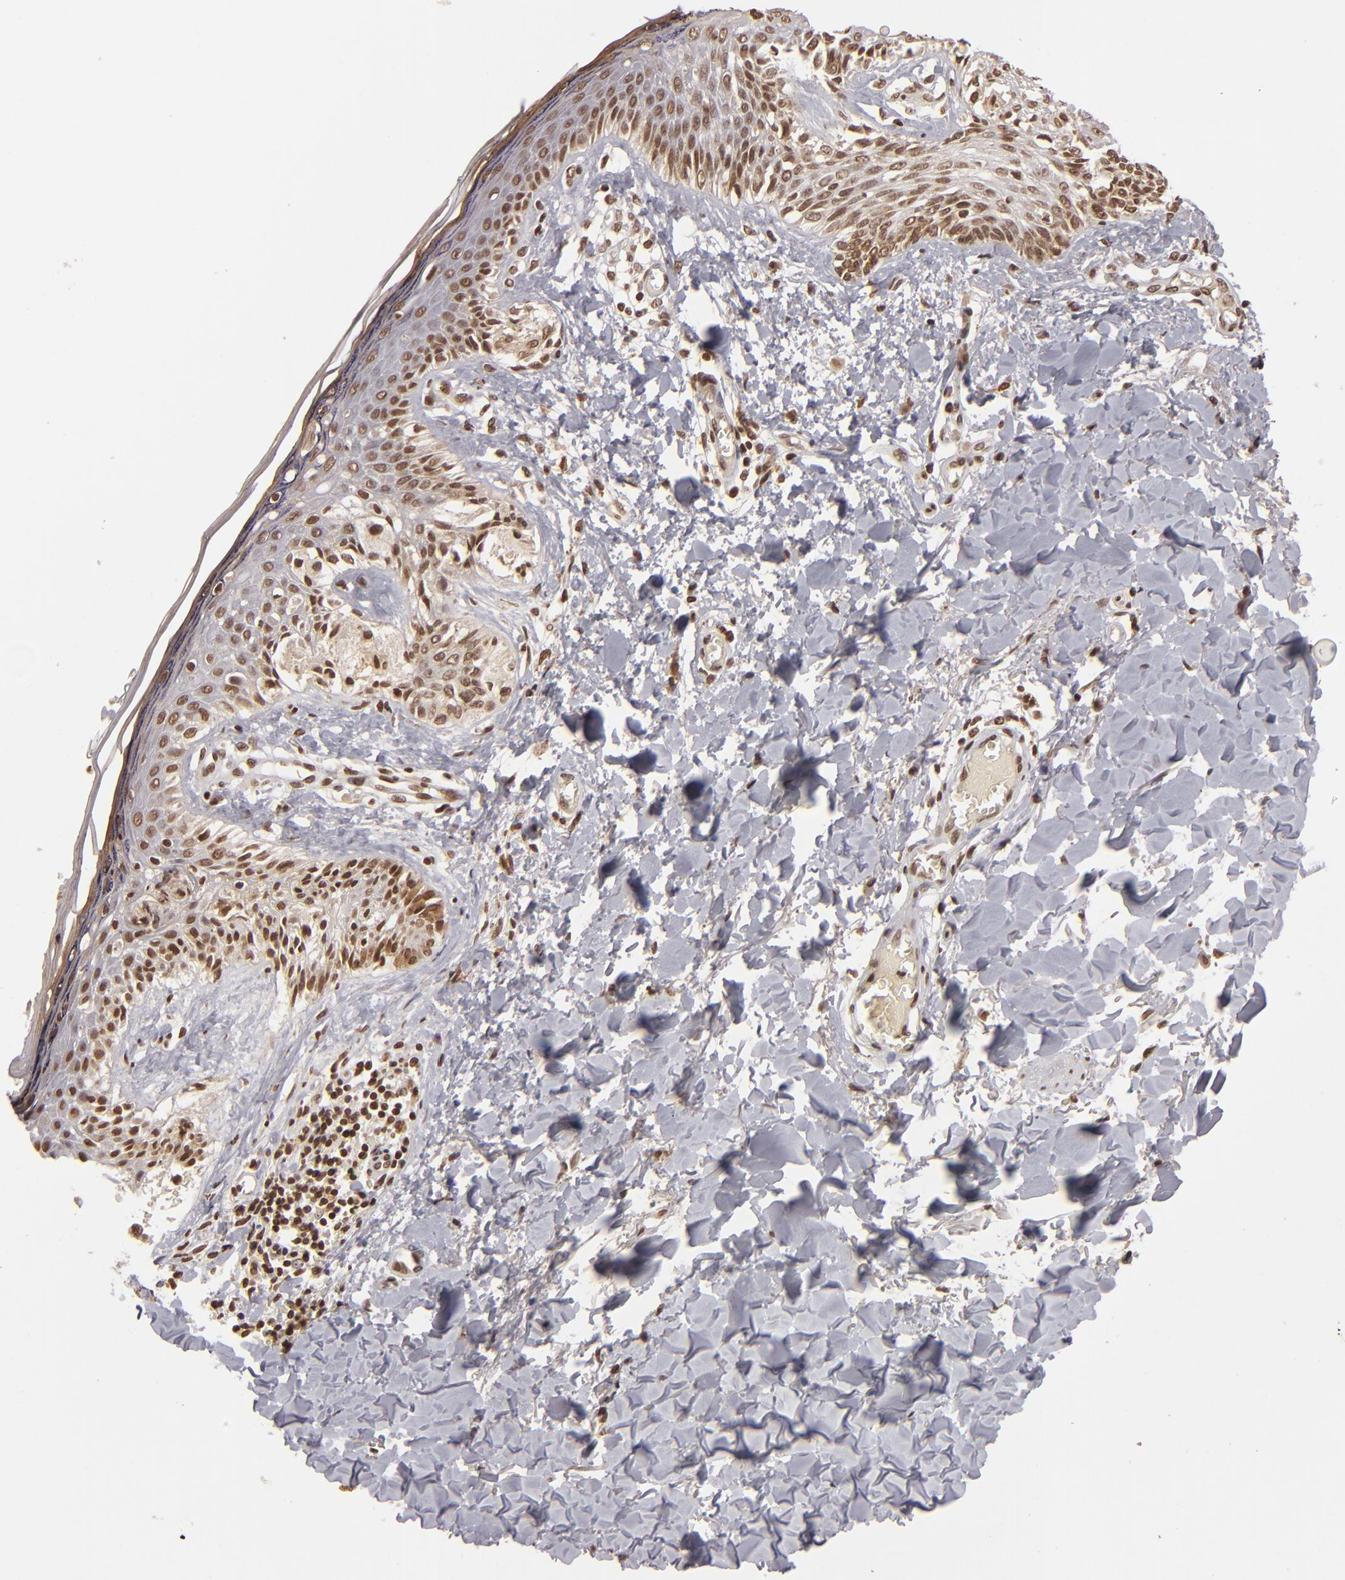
{"staining": {"intensity": "weak", "quantity": ">75%", "location": "nuclear"}, "tissue": "melanoma", "cell_type": "Tumor cells", "image_type": "cancer", "snomed": [{"axis": "morphology", "description": "Malignant melanoma, NOS"}, {"axis": "topography", "description": "Skin"}], "caption": "Tumor cells demonstrate low levels of weak nuclear positivity in about >75% of cells in human malignant melanoma. (DAB (3,3'-diaminobenzidine) IHC, brown staining for protein, blue staining for nuclei).", "gene": "CUL3", "patient": {"sex": "female", "age": 82}}